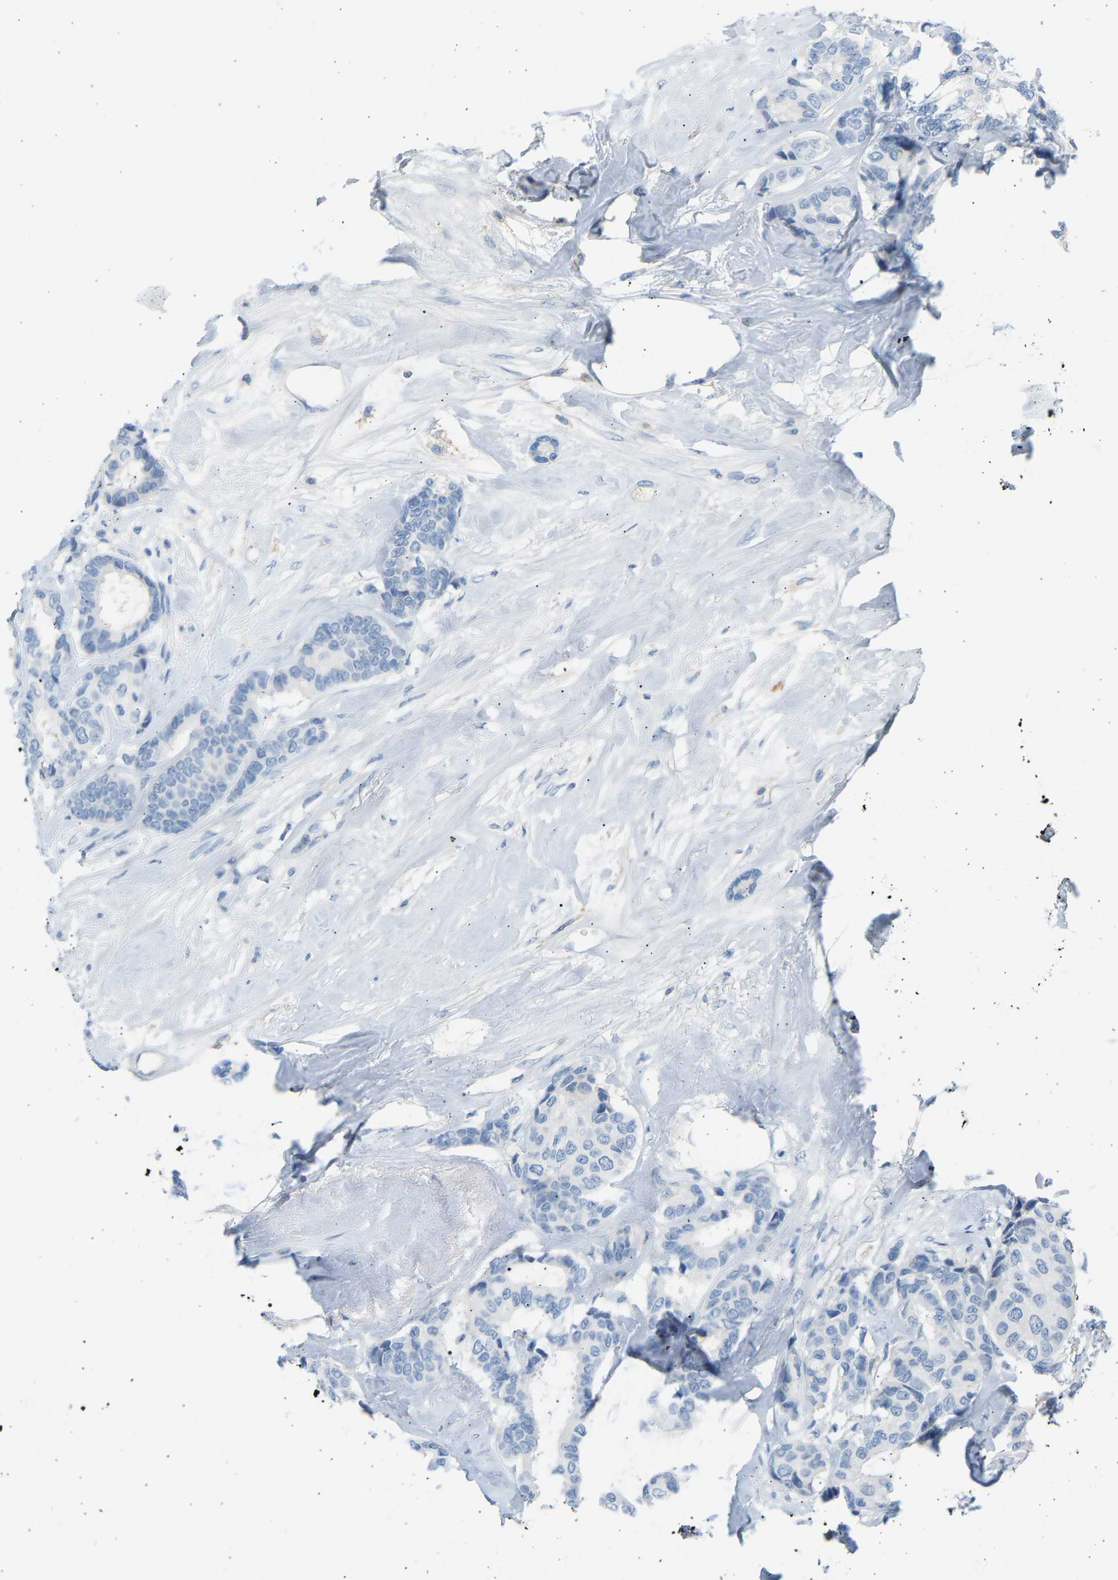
{"staining": {"intensity": "negative", "quantity": "none", "location": "none"}, "tissue": "breast cancer", "cell_type": "Tumor cells", "image_type": "cancer", "snomed": [{"axis": "morphology", "description": "Duct carcinoma"}, {"axis": "topography", "description": "Breast"}], "caption": "Image shows no protein expression in tumor cells of infiltrating ductal carcinoma (breast) tissue.", "gene": "GNAS", "patient": {"sex": "female", "age": 87}}